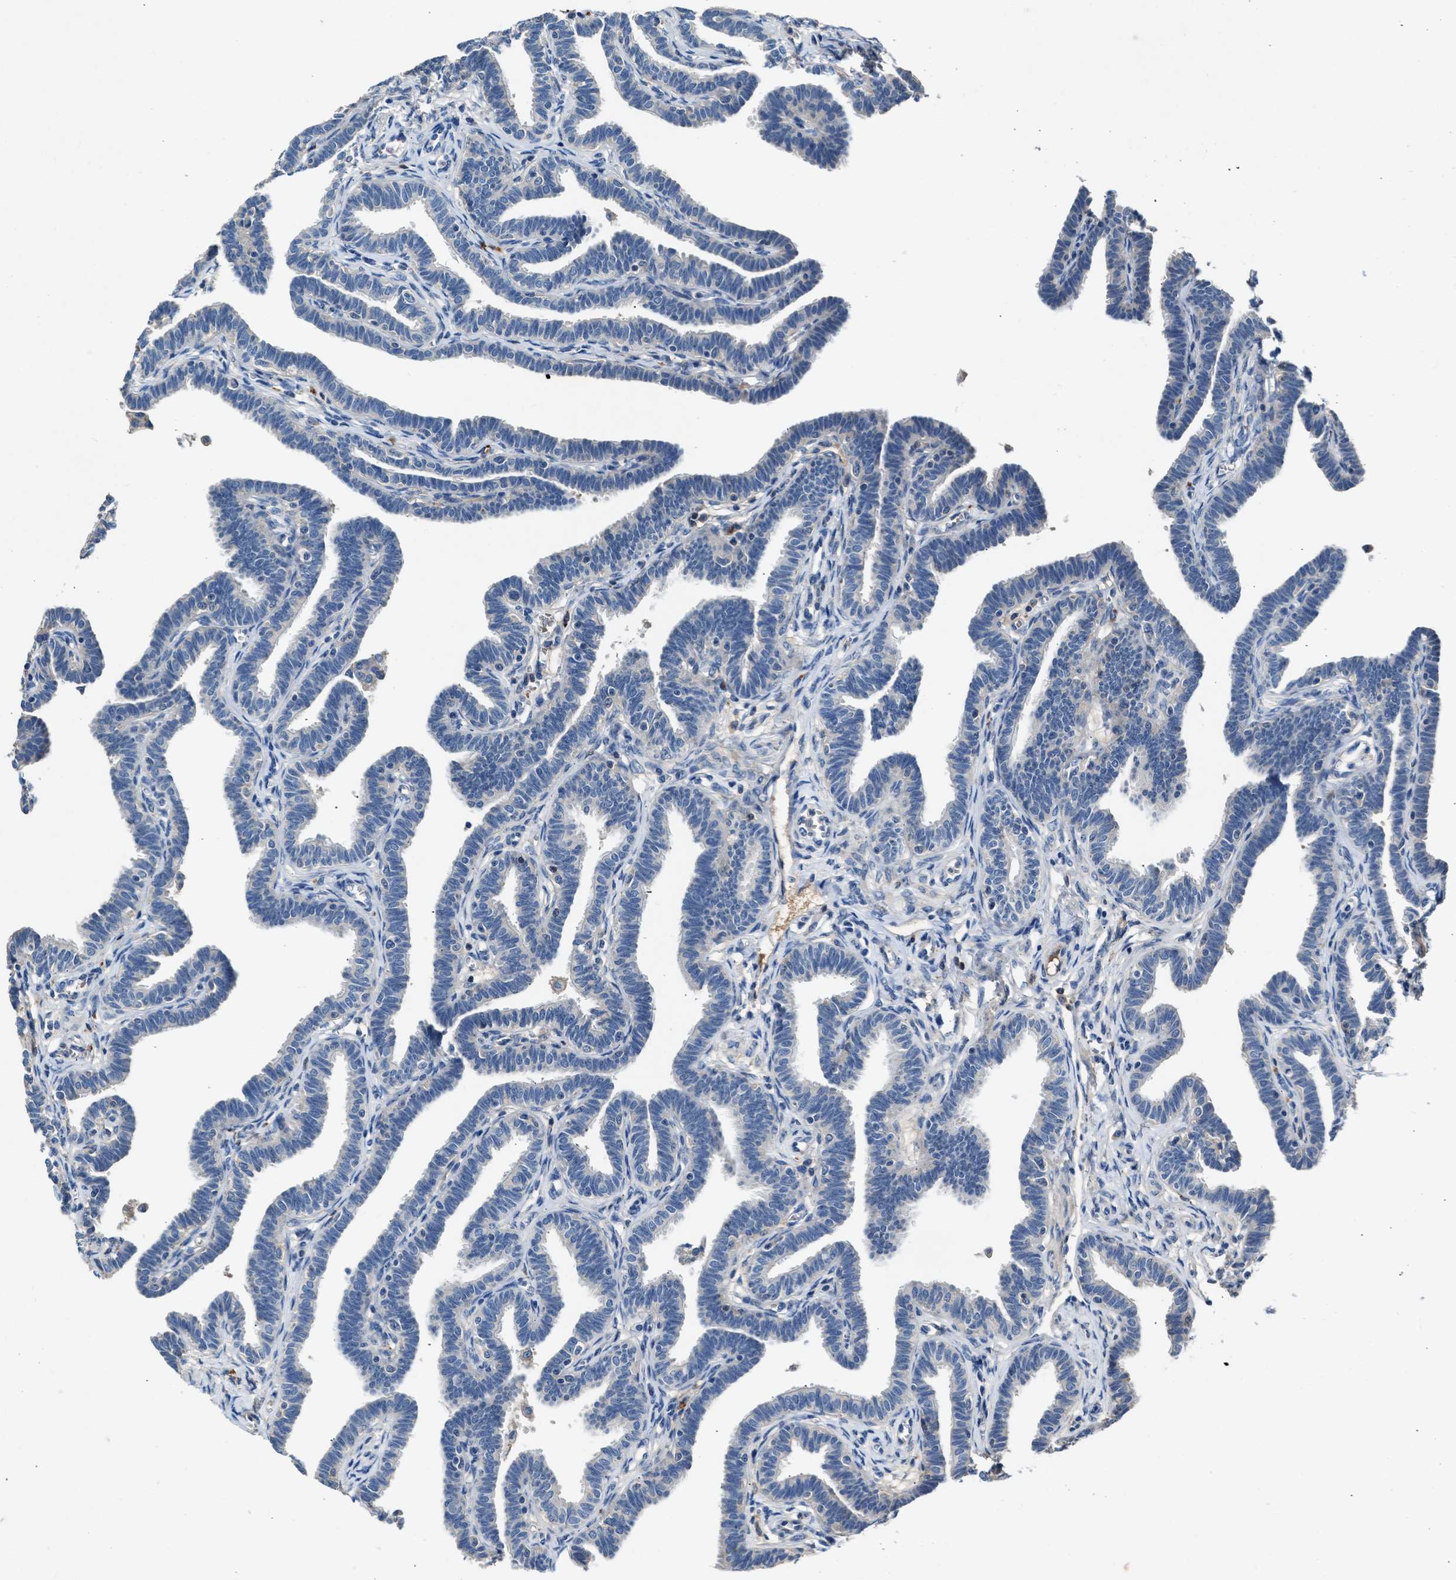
{"staining": {"intensity": "weak", "quantity": "25%-75%", "location": "cytoplasmic/membranous"}, "tissue": "fallopian tube", "cell_type": "Glandular cells", "image_type": "normal", "snomed": [{"axis": "morphology", "description": "Normal tissue, NOS"}, {"axis": "topography", "description": "Fallopian tube"}, {"axis": "topography", "description": "Ovary"}], "caption": "Benign fallopian tube demonstrates weak cytoplasmic/membranous expression in about 25%-75% of glandular cells.", "gene": "RWDD2B", "patient": {"sex": "female", "age": 23}}